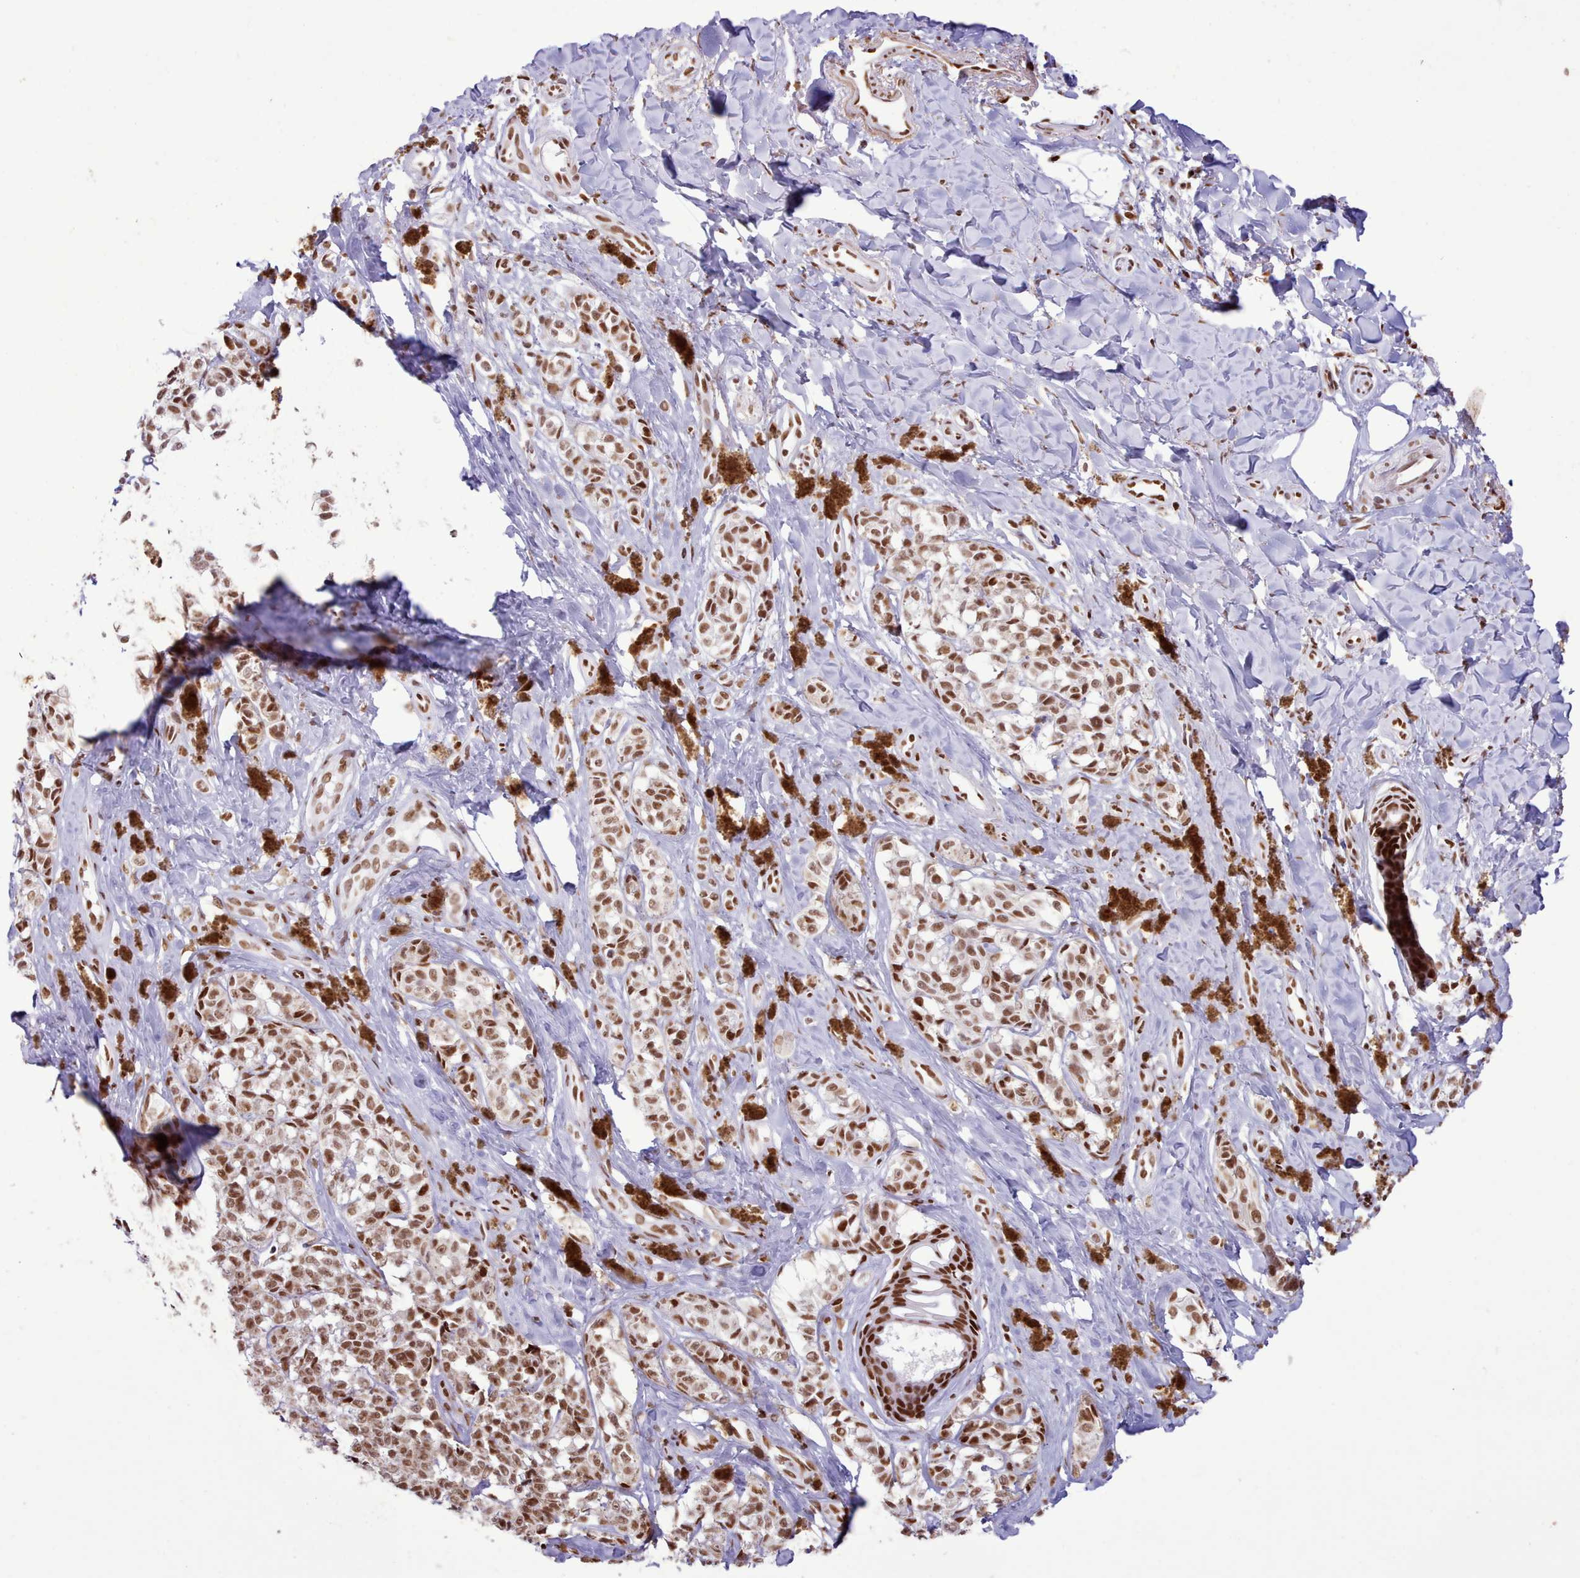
{"staining": {"intensity": "moderate", "quantity": ">75%", "location": "nuclear"}, "tissue": "melanoma", "cell_type": "Tumor cells", "image_type": "cancer", "snomed": [{"axis": "morphology", "description": "Malignant melanoma, NOS"}, {"axis": "topography", "description": "Skin"}], "caption": "Malignant melanoma stained for a protein (brown) demonstrates moderate nuclear positive staining in about >75% of tumor cells.", "gene": "TAF15", "patient": {"sex": "female", "age": 65}}